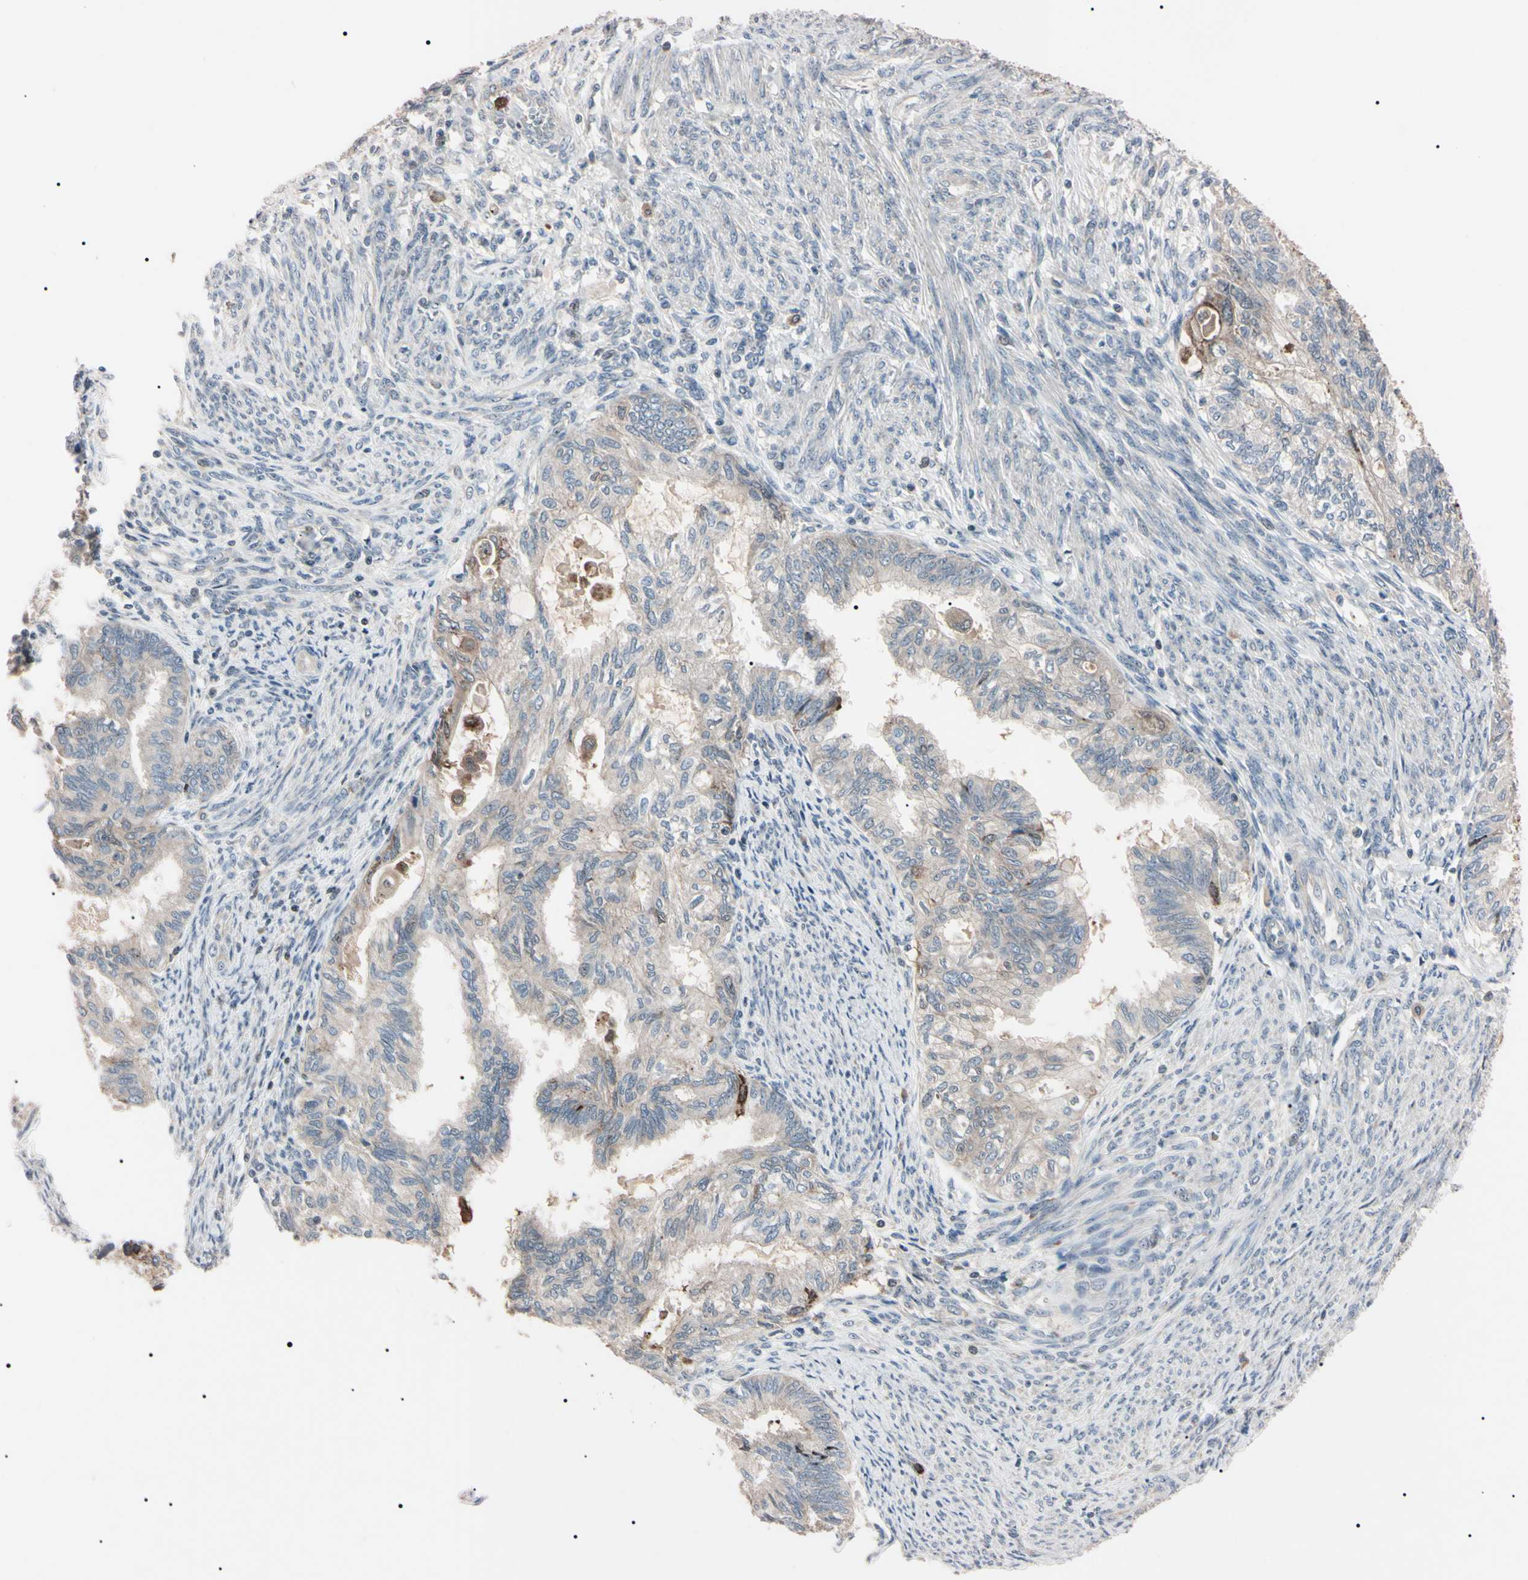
{"staining": {"intensity": "weak", "quantity": ">75%", "location": "cytoplasmic/membranous"}, "tissue": "cervical cancer", "cell_type": "Tumor cells", "image_type": "cancer", "snomed": [{"axis": "morphology", "description": "Normal tissue, NOS"}, {"axis": "morphology", "description": "Adenocarcinoma, NOS"}, {"axis": "topography", "description": "Cervix"}, {"axis": "topography", "description": "Endometrium"}], "caption": "Immunohistochemistry (IHC) image of human cervical cancer stained for a protein (brown), which displays low levels of weak cytoplasmic/membranous expression in approximately >75% of tumor cells.", "gene": "TRAF5", "patient": {"sex": "female", "age": 86}}